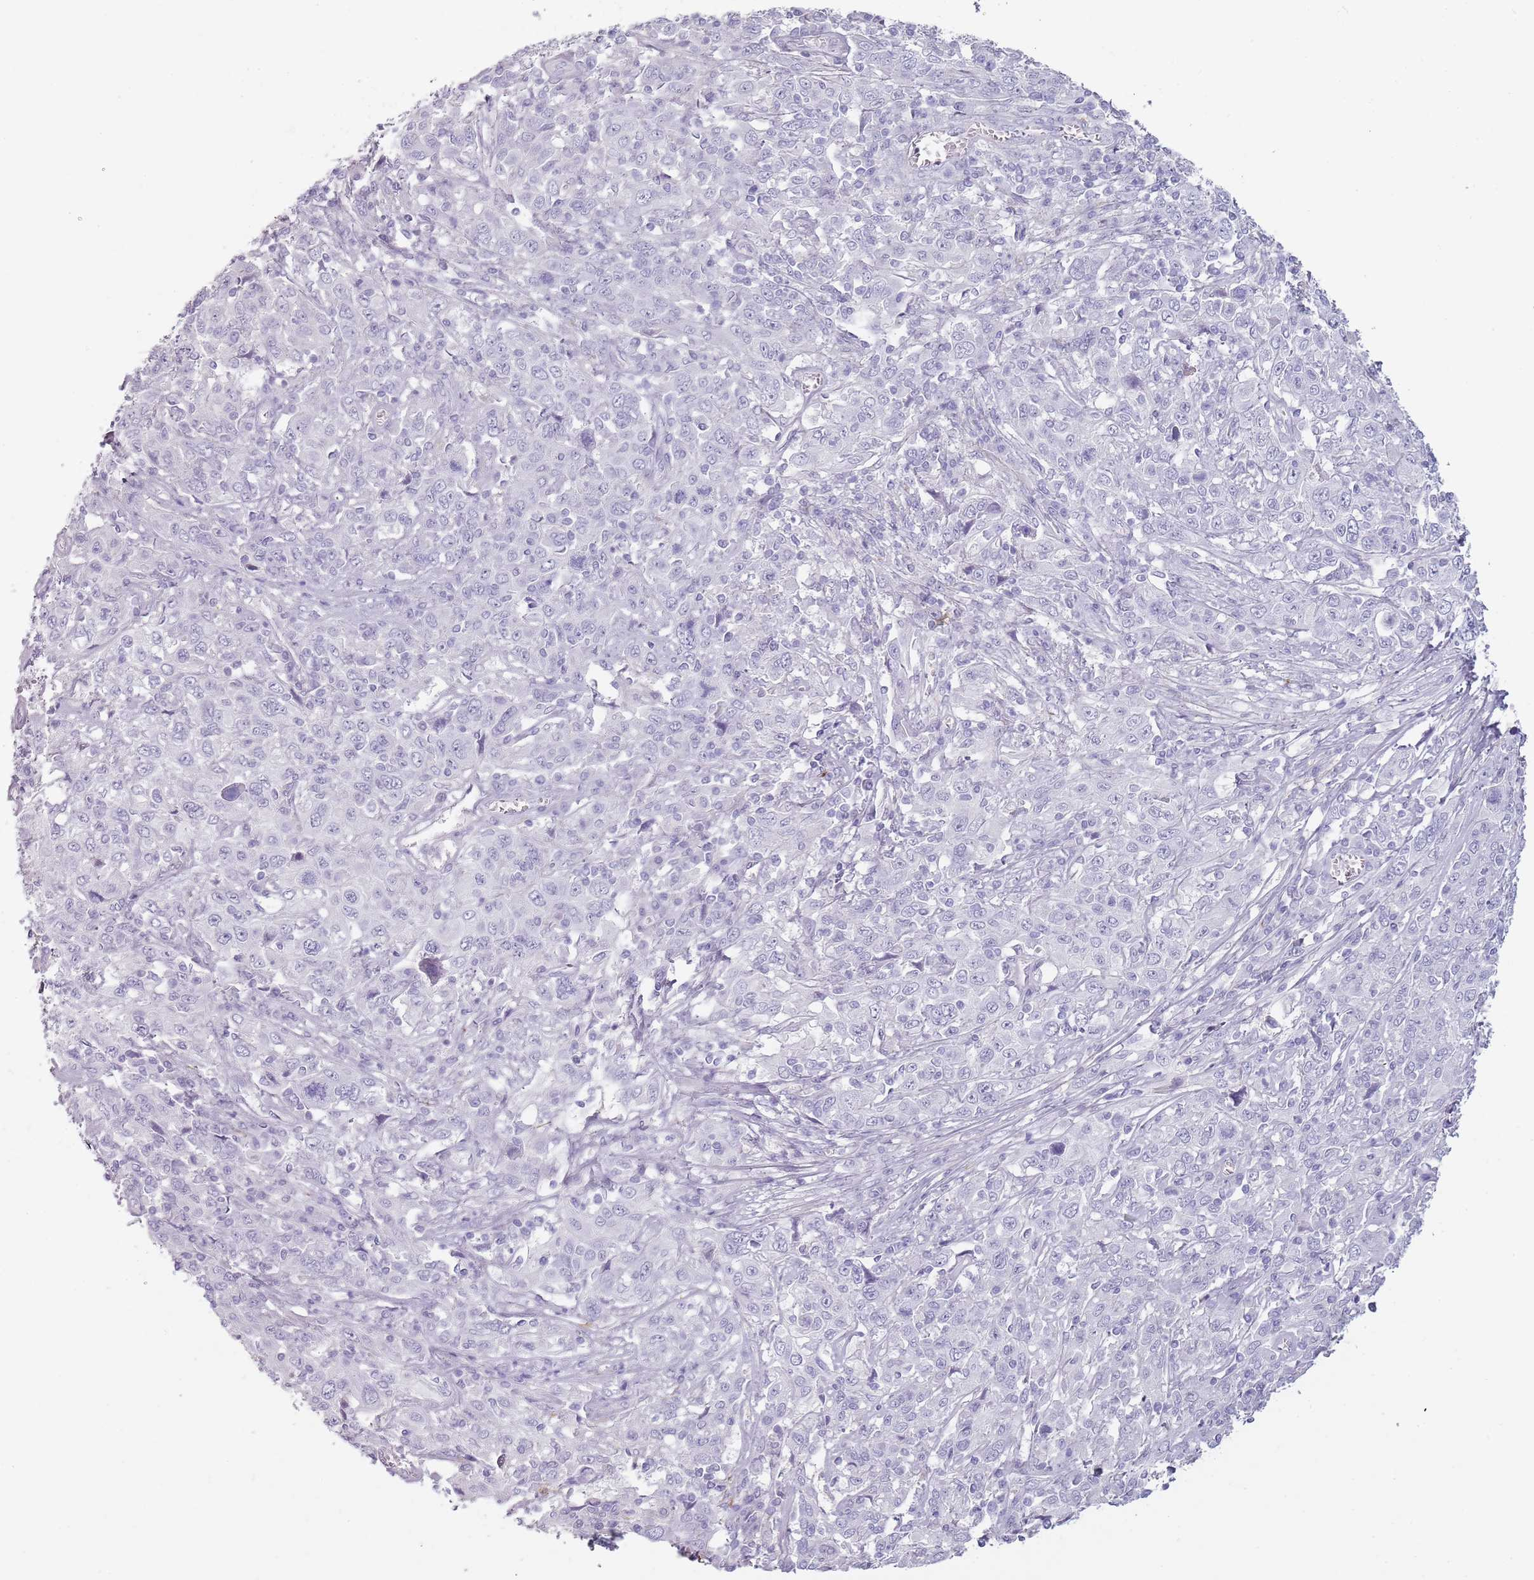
{"staining": {"intensity": "negative", "quantity": "none", "location": "none"}, "tissue": "cervical cancer", "cell_type": "Tumor cells", "image_type": "cancer", "snomed": [{"axis": "morphology", "description": "Squamous cell carcinoma, NOS"}, {"axis": "topography", "description": "Cervix"}], "caption": "The image shows no staining of tumor cells in cervical squamous cell carcinoma.", "gene": "COLEC12", "patient": {"sex": "female", "age": 46}}